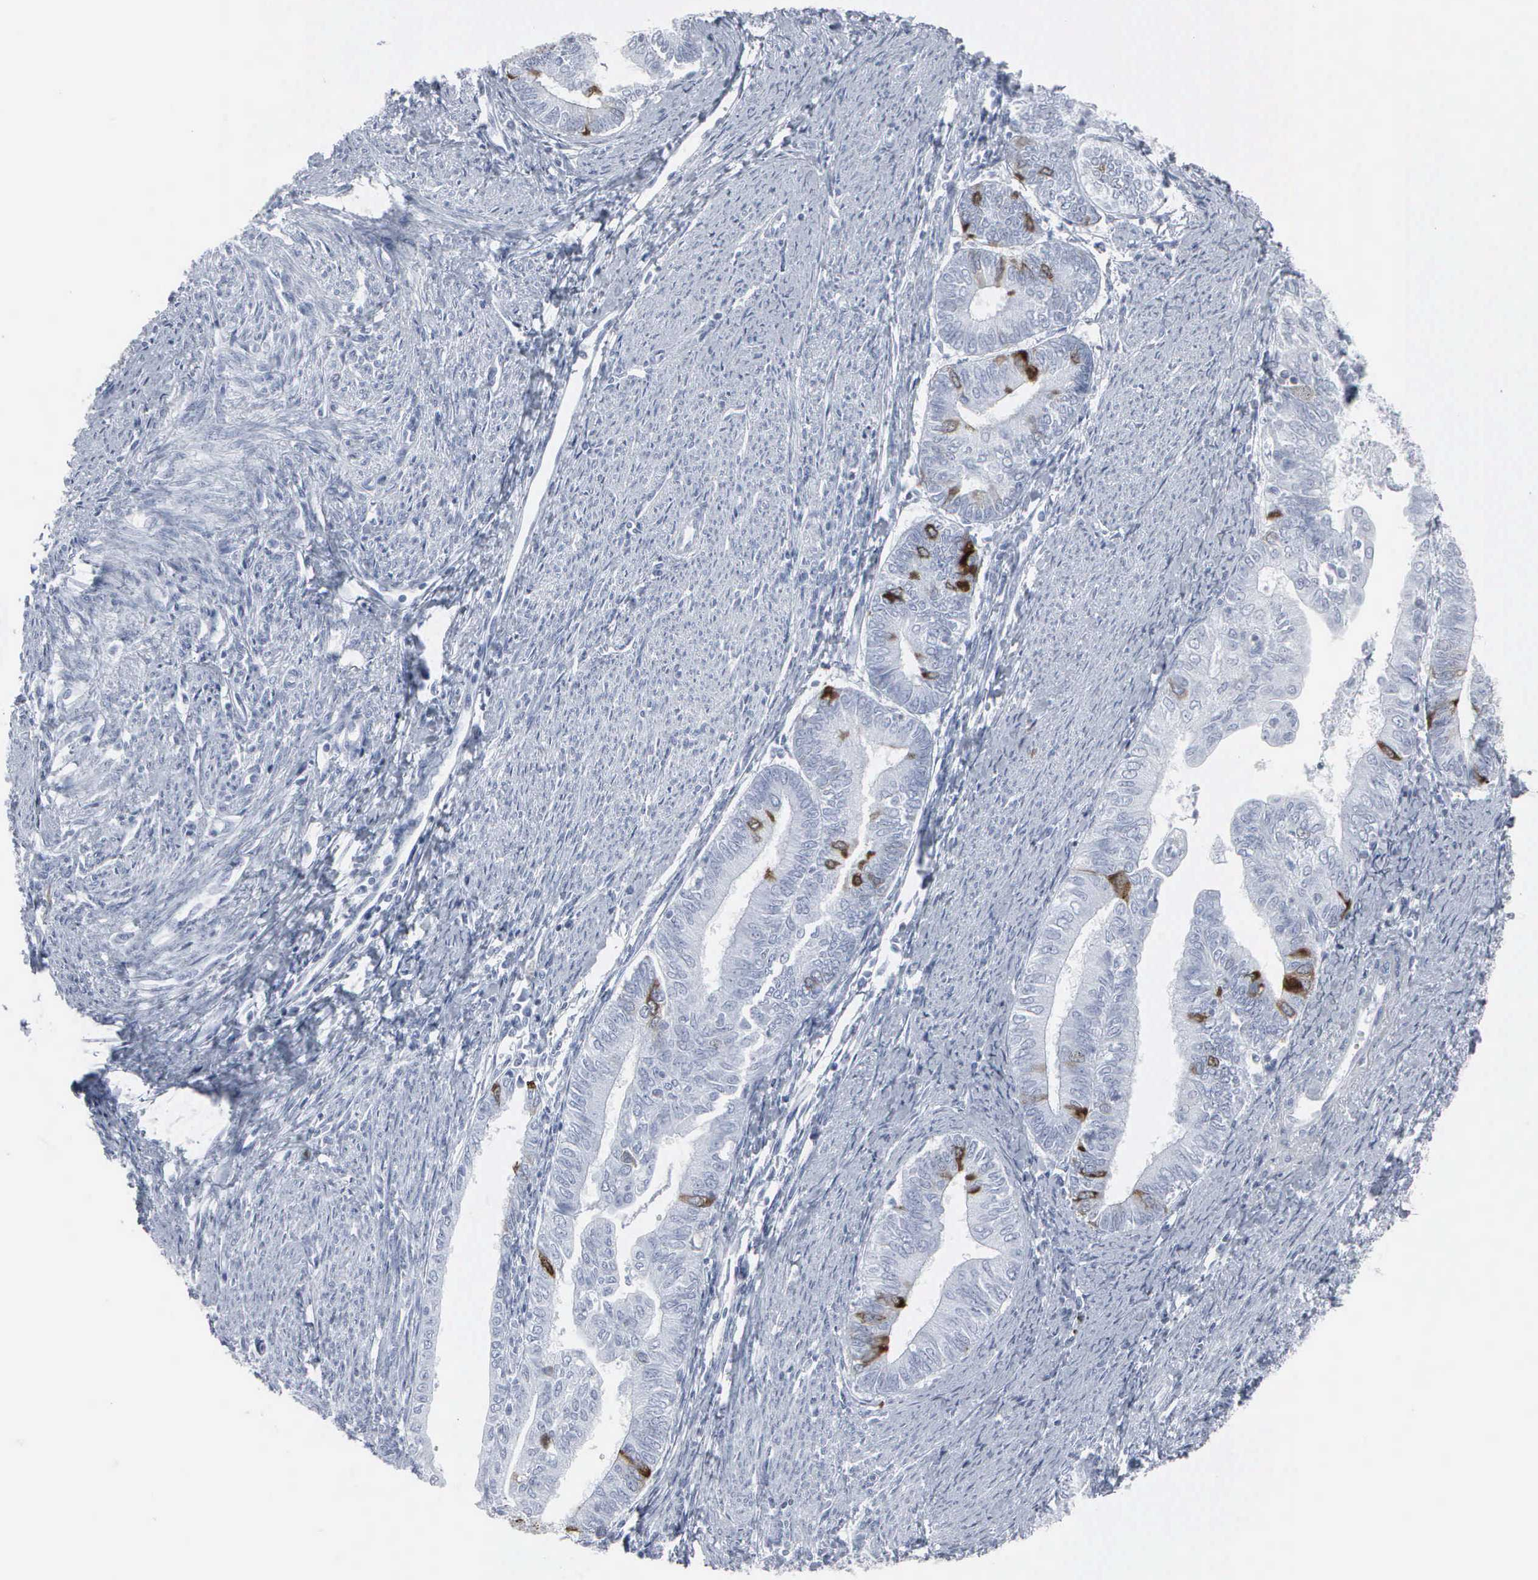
{"staining": {"intensity": "strong", "quantity": "<25%", "location": "cytoplasmic/membranous,nuclear"}, "tissue": "endometrial cancer", "cell_type": "Tumor cells", "image_type": "cancer", "snomed": [{"axis": "morphology", "description": "Adenocarcinoma, NOS"}, {"axis": "topography", "description": "Endometrium"}], "caption": "A brown stain labels strong cytoplasmic/membranous and nuclear positivity of a protein in human endometrial cancer tumor cells.", "gene": "CCNB1", "patient": {"sex": "female", "age": 66}}